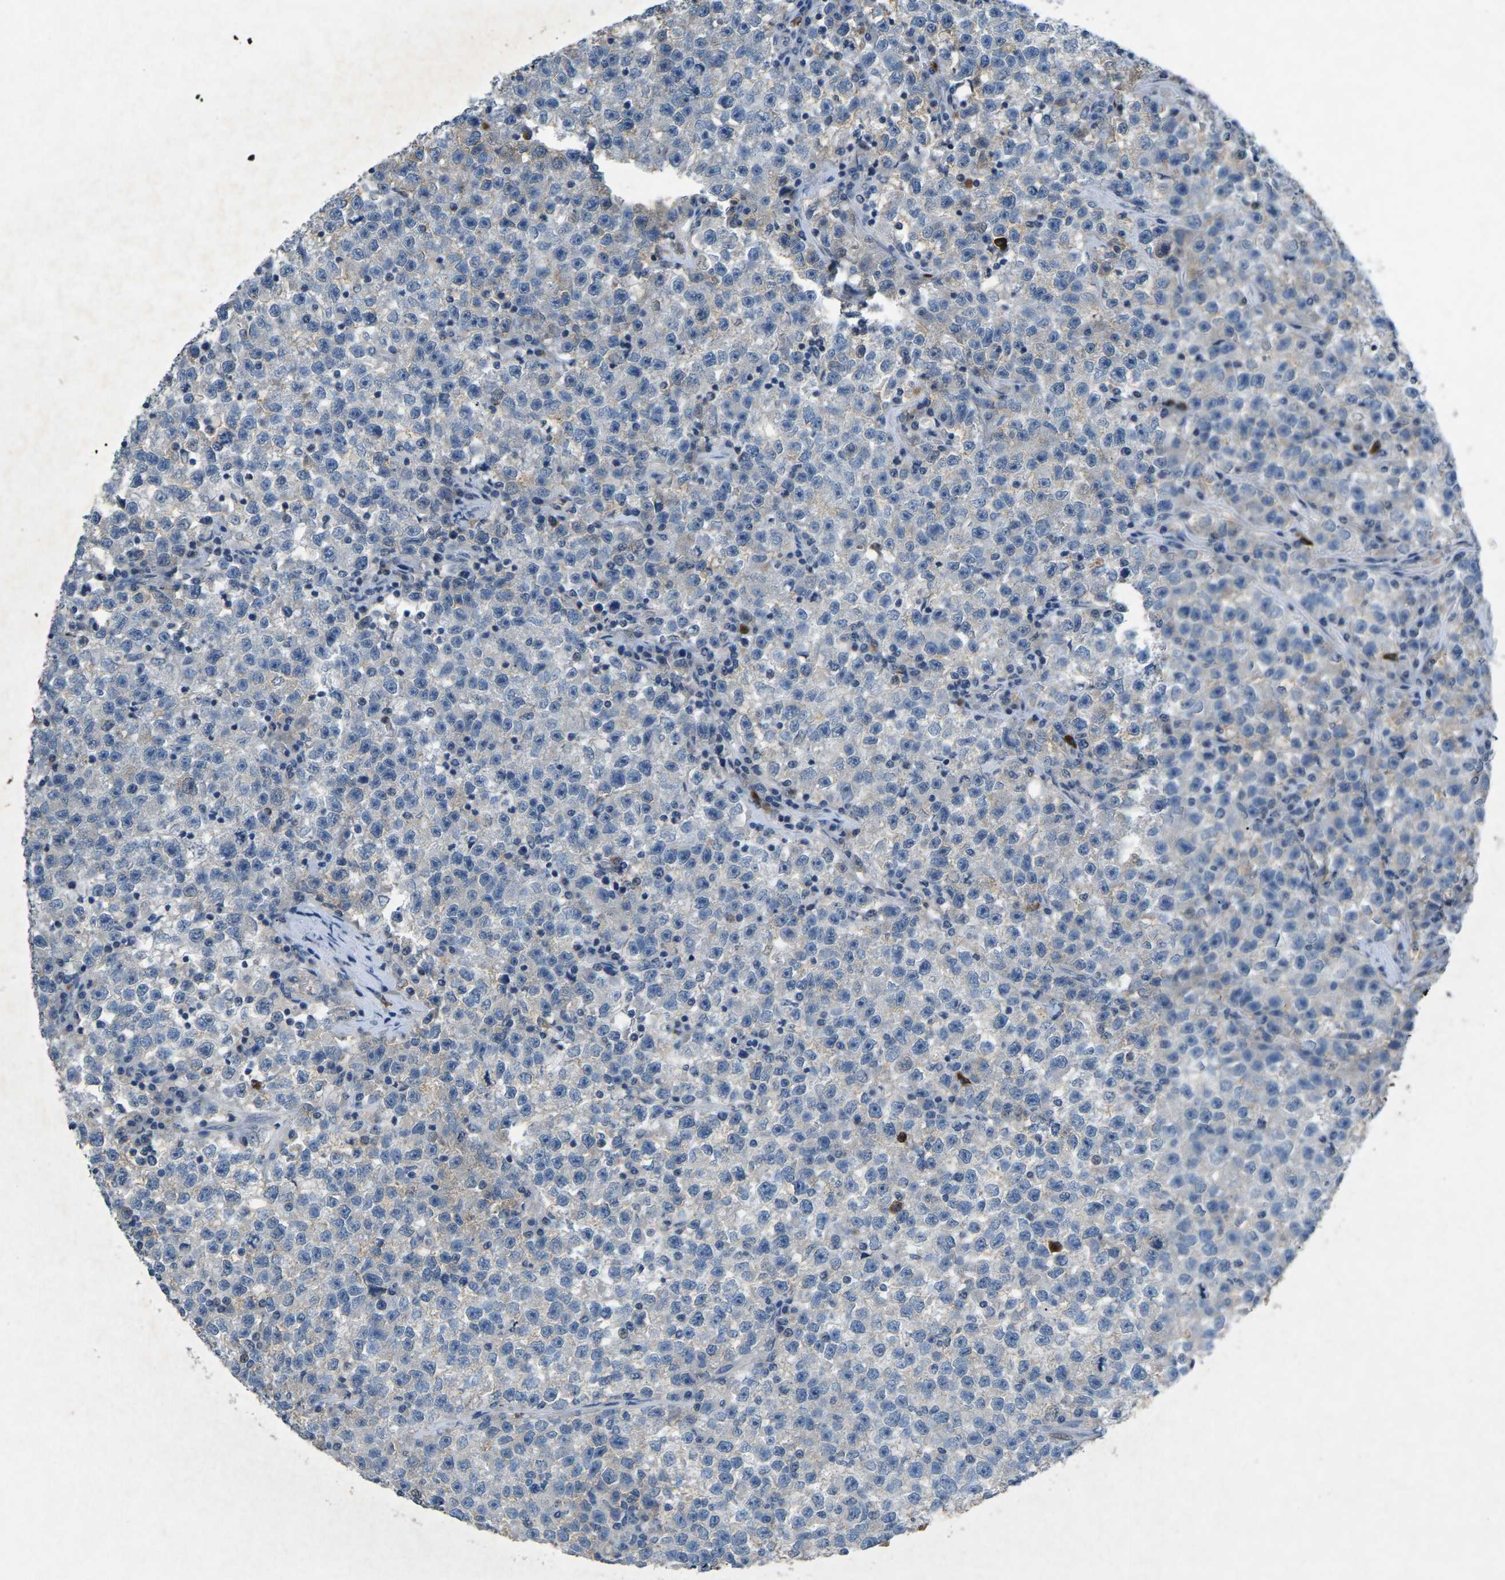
{"staining": {"intensity": "negative", "quantity": "none", "location": "none"}, "tissue": "testis cancer", "cell_type": "Tumor cells", "image_type": "cancer", "snomed": [{"axis": "morphology", "description": "Seminoma, NOS"}, {"axis": "topography", "description": "Testis"}], "caption": "High power microscopy micrograph of an IHC micrograph of testis cancer (seminoma), revealing no significant expression in tumor cells.", "gene": "PLG", "patient": {"sex": "male", "age": 22}}